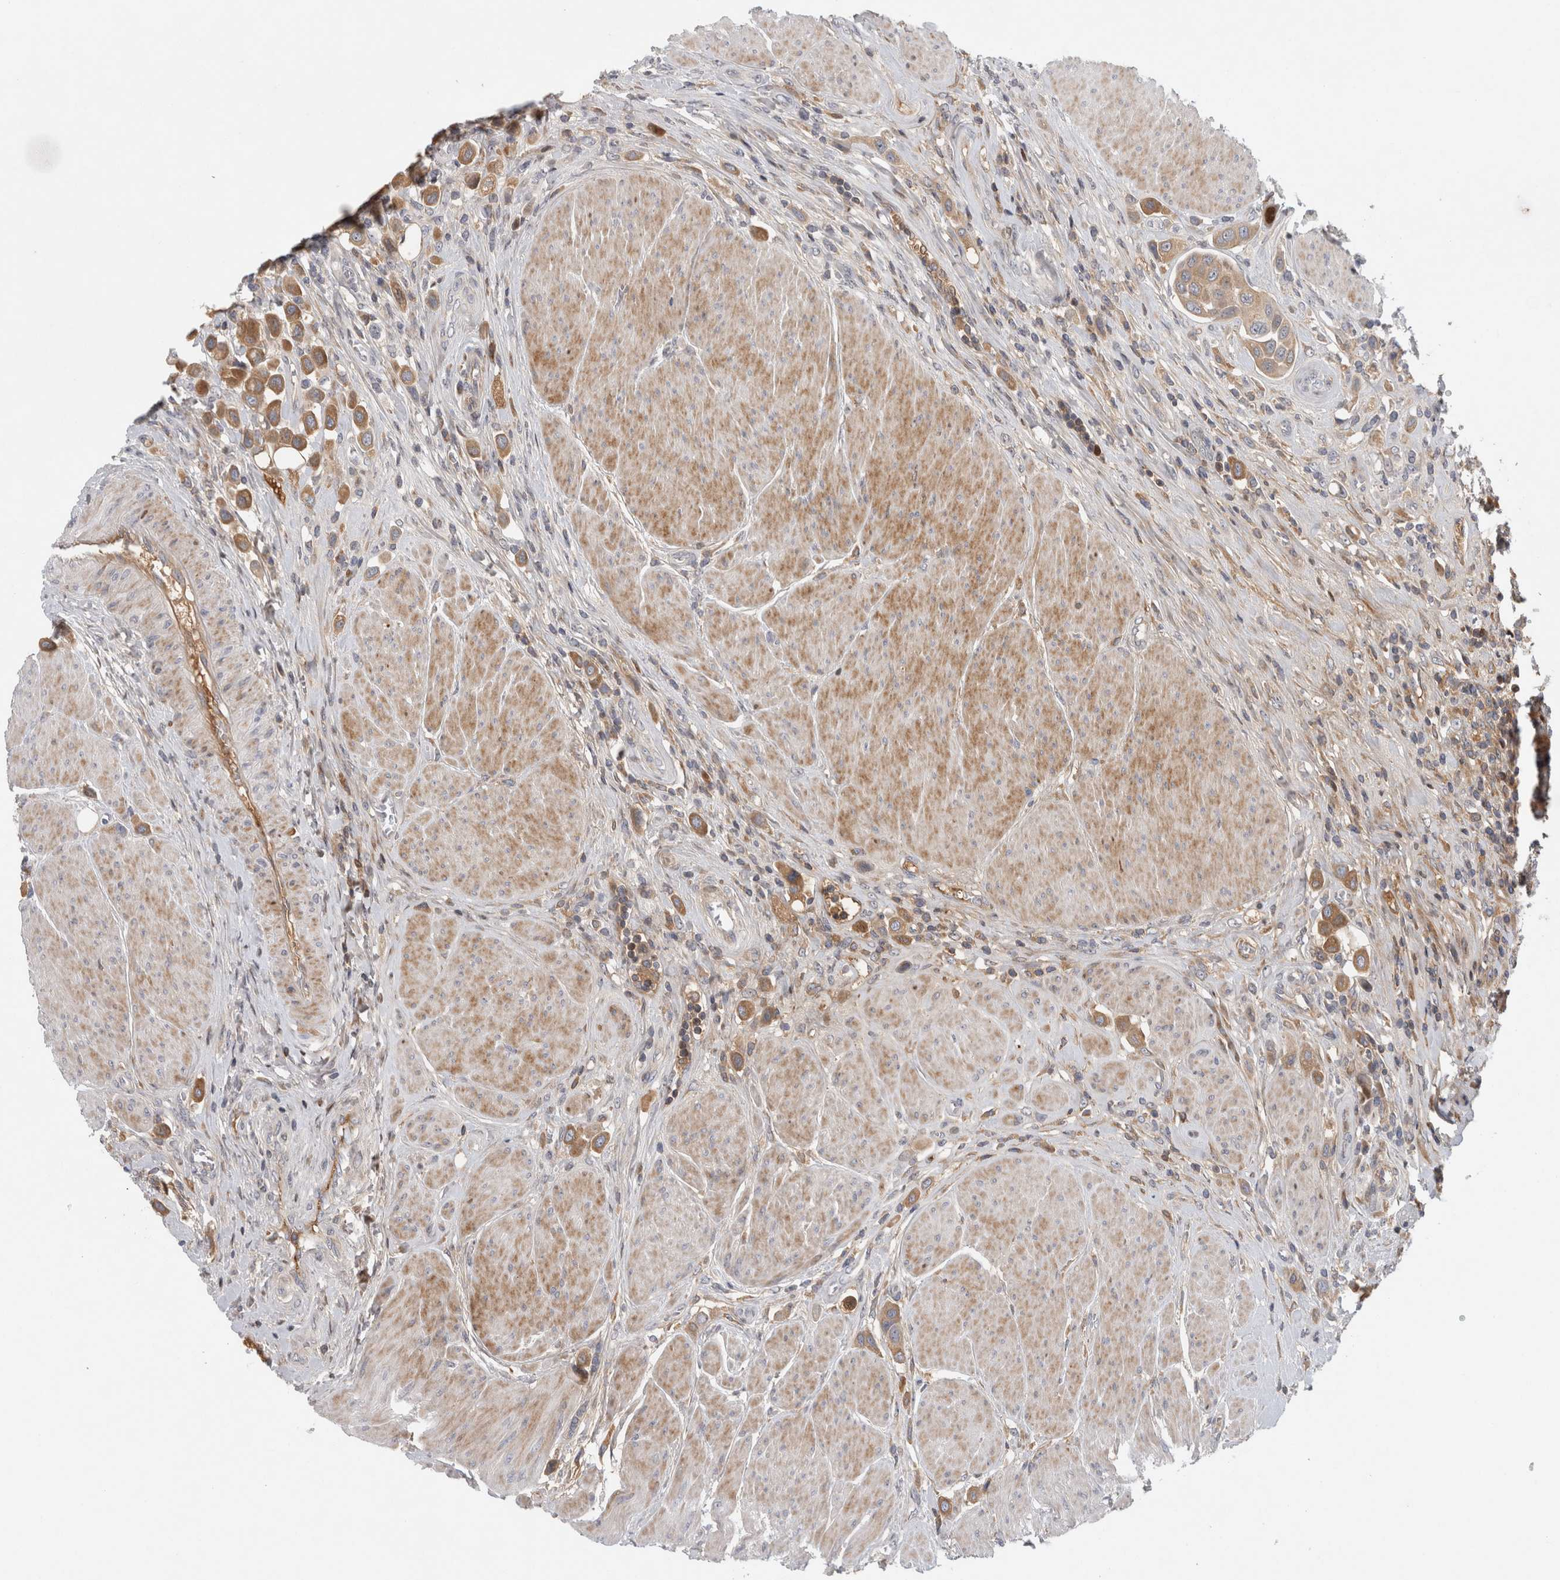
{"staining": {"intensity": "moderate", "quantity": ">75%", "location": "cytoplasmic/membranous"}, "tissue": "urothelial cancer", "cell_type": "Tumor cells", "image_type": "cancer", "snomed": [{"axis": "morphology", "description": "Urothelial carcinoma, High grade"}, {"axis": "topography", "description": "Urinary bladder"}], "caption": "About >75% of tumor cells in urothelial carcinoma (high-grade) exhibit moderate cytoplasmic/membranous protein staining as visualized by brown immunohistochemical staining.", "gene": "RBM48", "patient": {"sex": "male", "age": 50}}